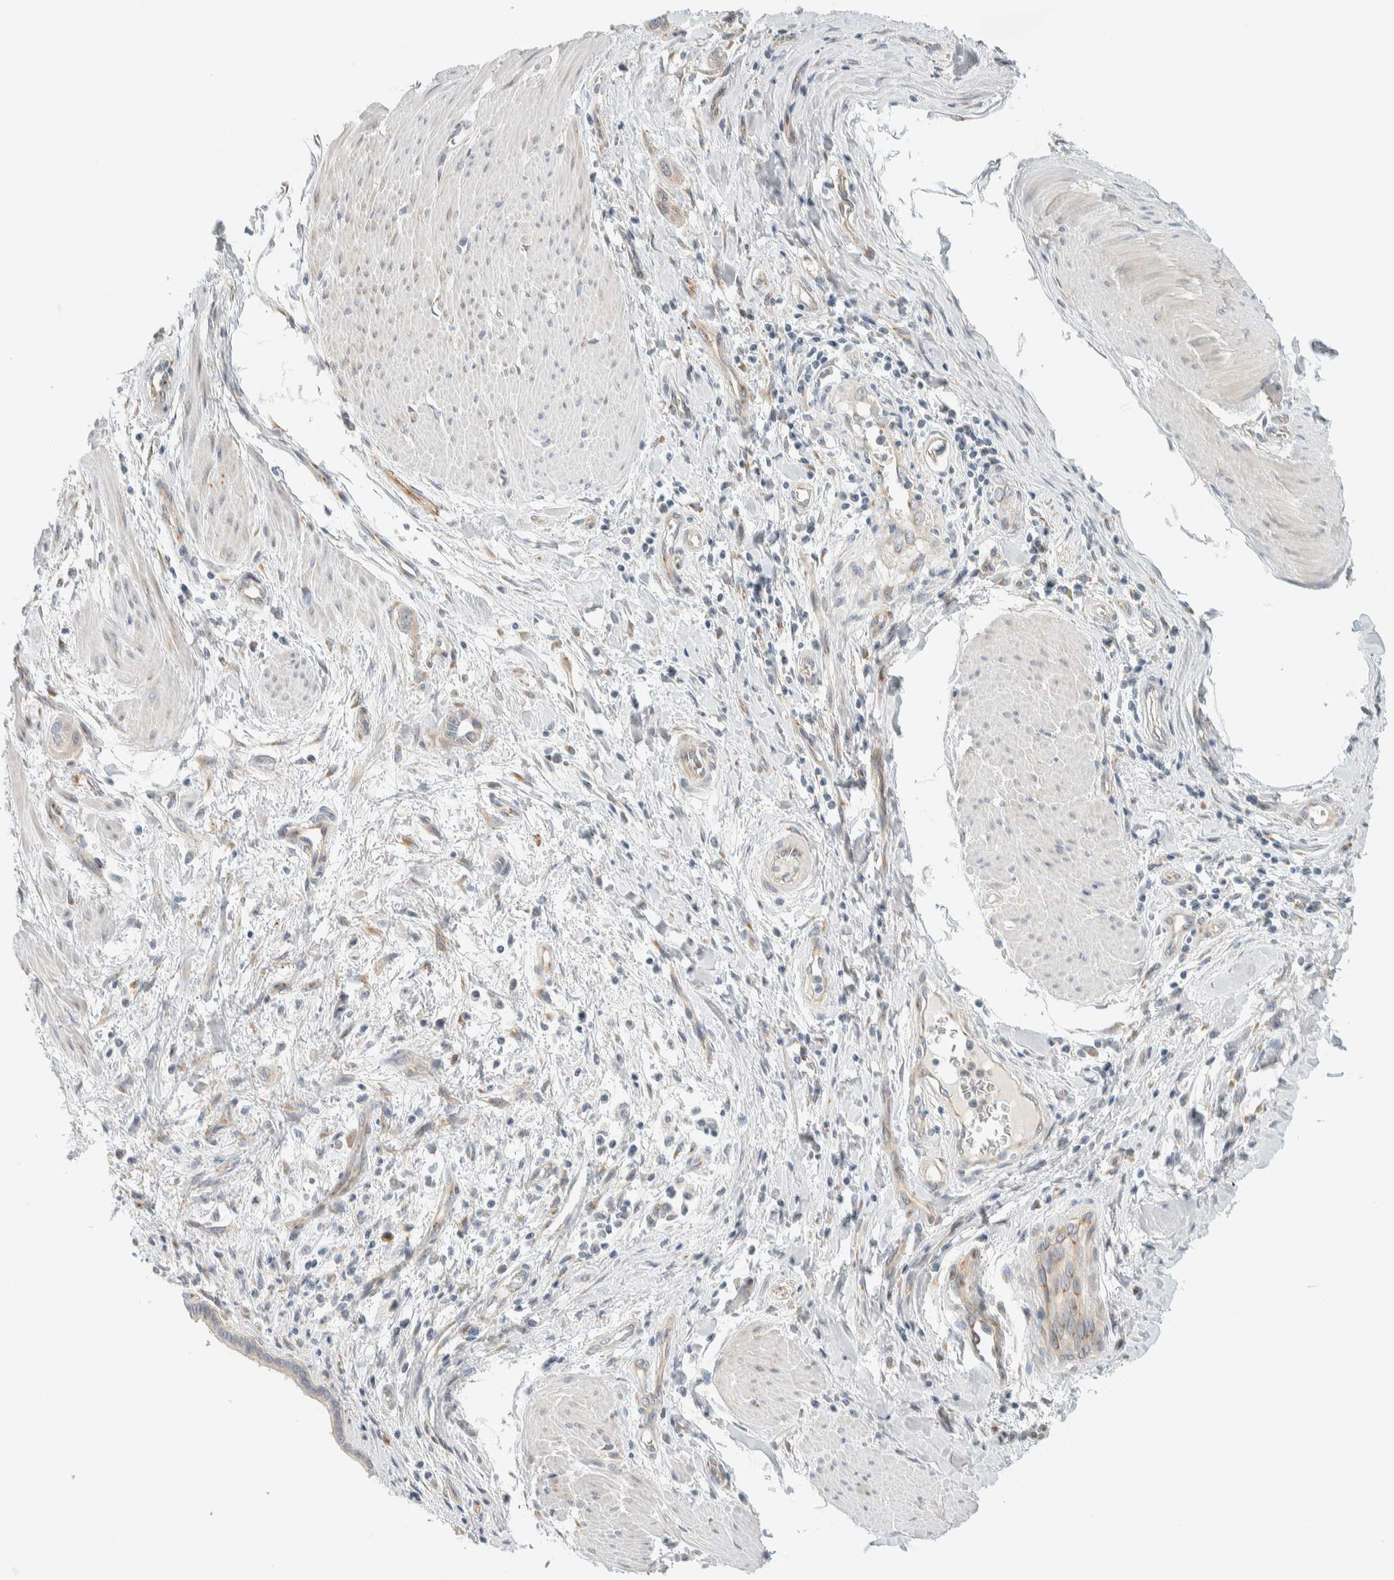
{"staining": {"intensity": "negative", "quantity": "none", "location": "none"}, "tissue": "pancreatic cancer", "cell_type": "Tumor cells", "image_type": "cancer", "snomed": [{"axis": "morphology", "description": "Adenocarcinoma, NOS"}, {"axis": "topography", "description": "Pancreas"}], "caption": "This is an immunohistochemistry (IHC) image of adenocarcinoma (pancreatic). There is no expression in tumor cells.", "gene": "TMEM184B", "patient": {"sex": "male", "age": 74}}